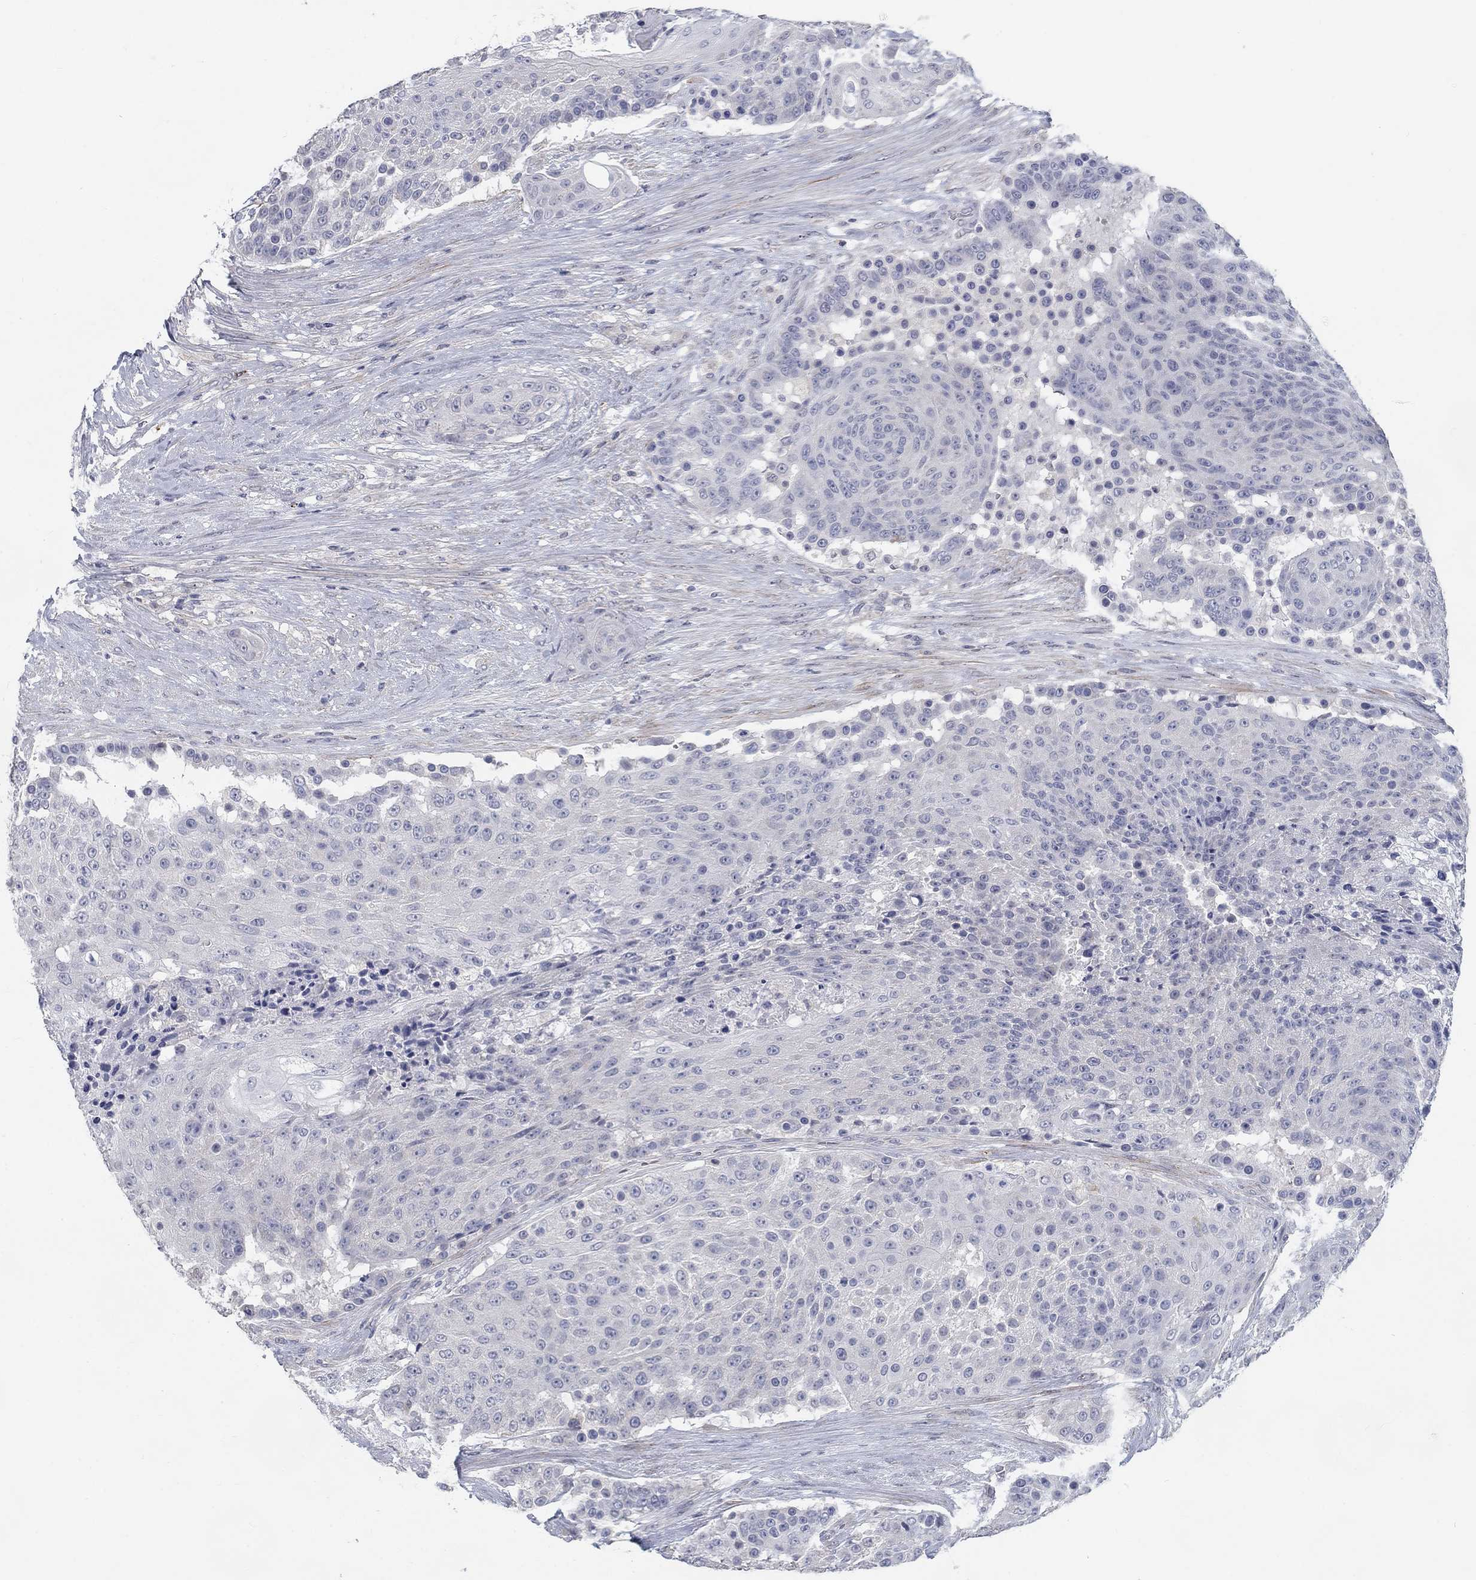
{"staining": {"intensity": "negative", "quantity": "none", "location": "none"}, "tissue": "urothelial cancer", "cell_type": "Tumor cells", "image_type": "cancer", "snomed": [{"axis": "morphology", "description": "Urothelial carcinoma, High grade"}, {"axis": "topography", "description": "Urinary bladder"}], "caption": "Immunohistochemistry of human urothelial carcinoma (high-grade) displays no expression in tumor cells.", "gene": "MTSS2", "patient": {"sex": "female", "age": 63}}